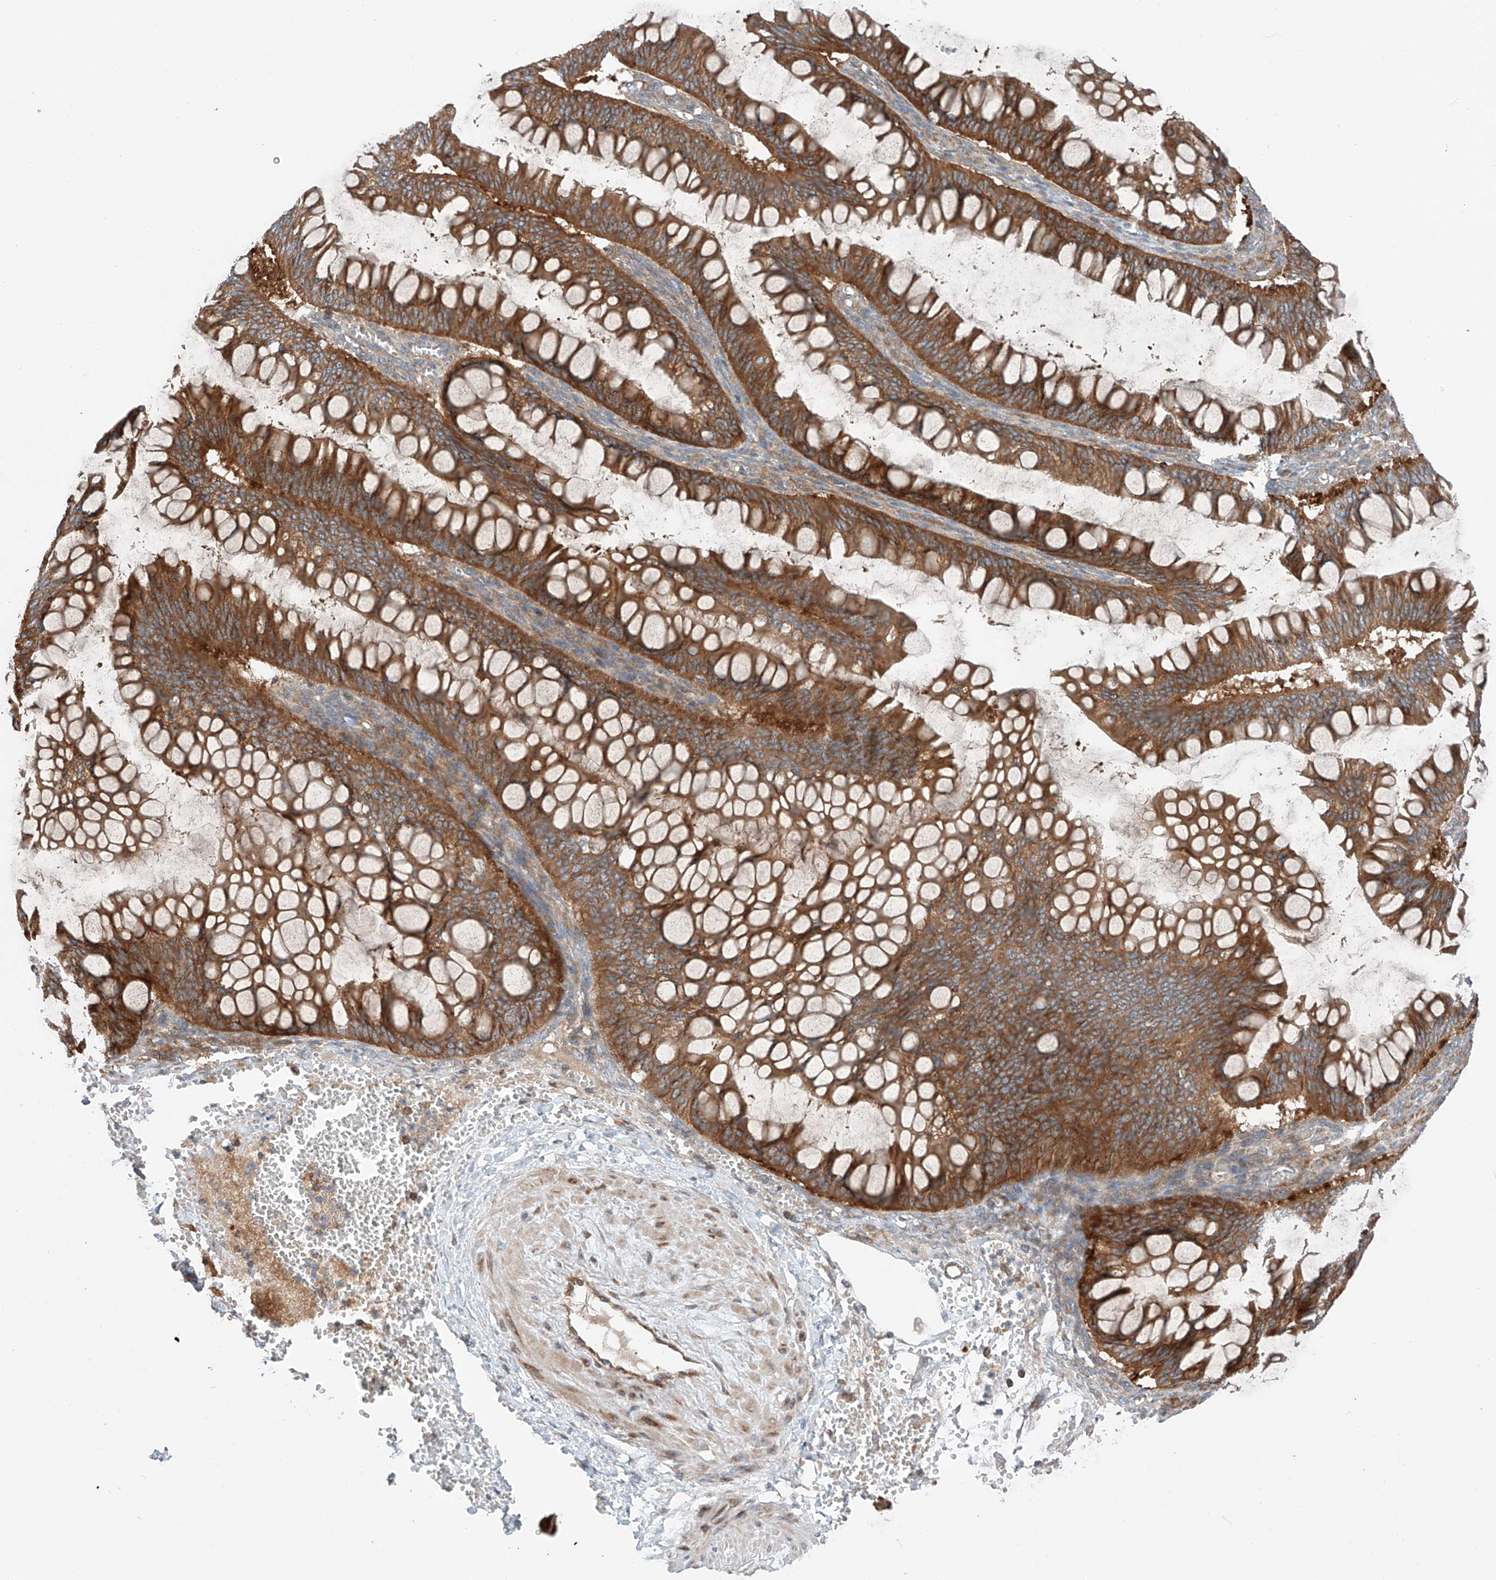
{"staining": {"intensity": "strong", "quantity": ">75%", "location": "cytoplasmic/membranous"}, "tissue": "ovarian cancer", "cell_type": "Tumor cells", "image_type": "cancer", "snomed": [{"axis": "morphology", "description": "Cystadenocarcinoma, mucinous, NOS"}, {"axis": "topography", "description": "Ovary"}], "caption": "Immunohistochemical staining of ovarian cancer reveals high levels of strong cytoplasmic/membranous expression in approximately >75% of tumor cells. (DAB = brown stain, brightfield microscopy at high magnification).", "gene": "RUSC1", "patient": {"sex": "female", "age": 73}}